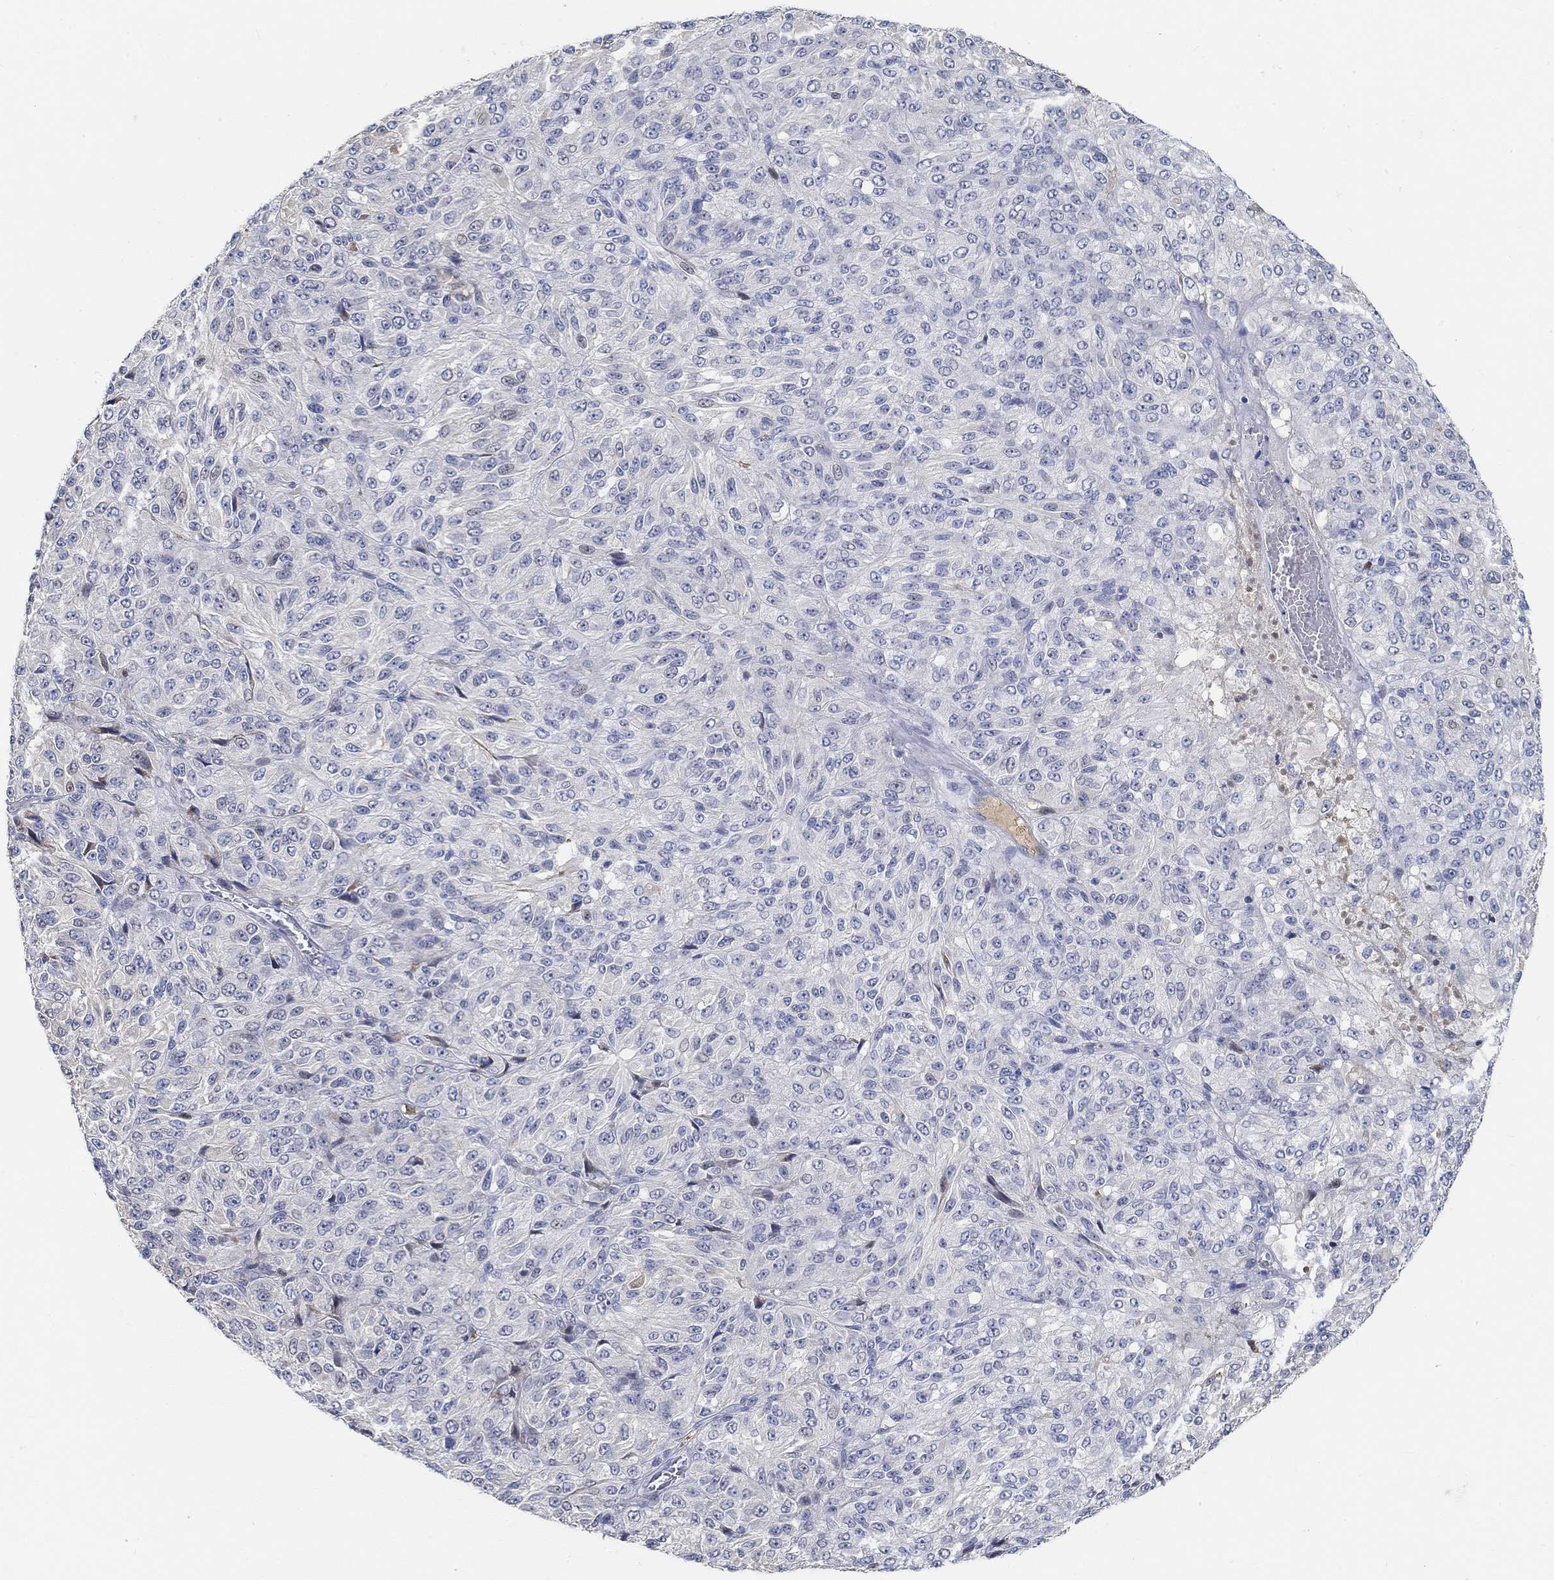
{"staining": {"intensity": "negative", "quantity": "none", "location": "none"}, "tissue": "melanoma", "cell_type": "Tumor cells", "image_type": "cancer", "snomed": [{"axis": "morphology", "description": "Malignant melanoma, Metastatic site"}, {"axis": "topography", "description": "Brain"}], "caption": "This histopathology image is of malignant melanoma (metastatic site) stained with IHC to label a protein in brown with the nuclei are counter-stained blue. There is no staining in tumor cells.", "gene": "SNTG2", "patient": {"sex": "female", "age": 56}}